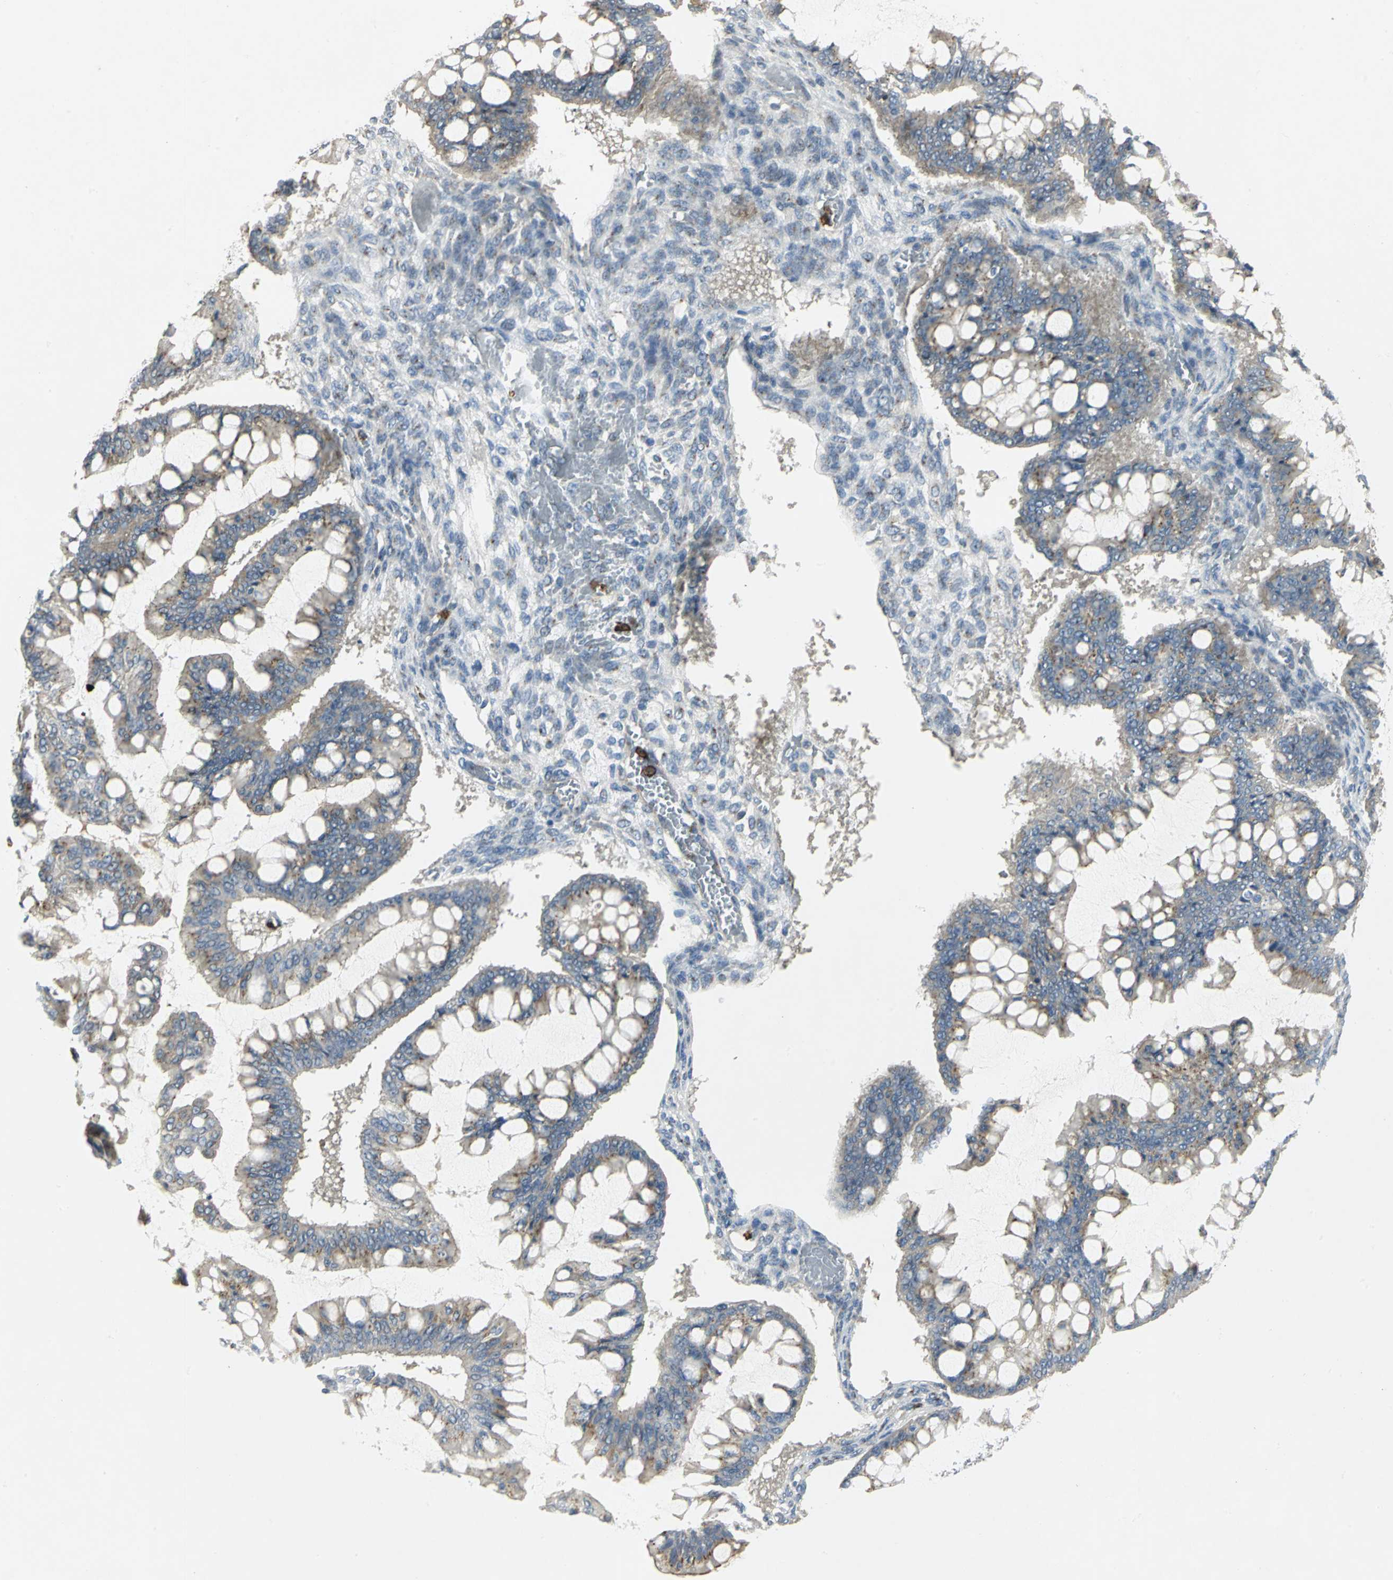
{"staining": {"intensity": "moderate", "quantity": "25%-75%", "location": "cytoplasmic/membranous"}, "tissue": "ovarian cancer", "cell_type": "Tumor cells", "image_type": "cancer", "snomed": [{"axis": "morphology", "description": "Cystadenocarcinoma, mucinous, NOS"}, {"axis": "topography", "description": "Ovary"}], "caption": "DAB immunohistochemical staining of ovarian cancer shows moderate cytoplasmic/membranous protein positivity in about 25%-75% of tumor cells. The protein is shown in brown color, while the nuclei are stained blue.", "gene": "TM9SF2", "patient": {"sex": "female", "age": 73}}